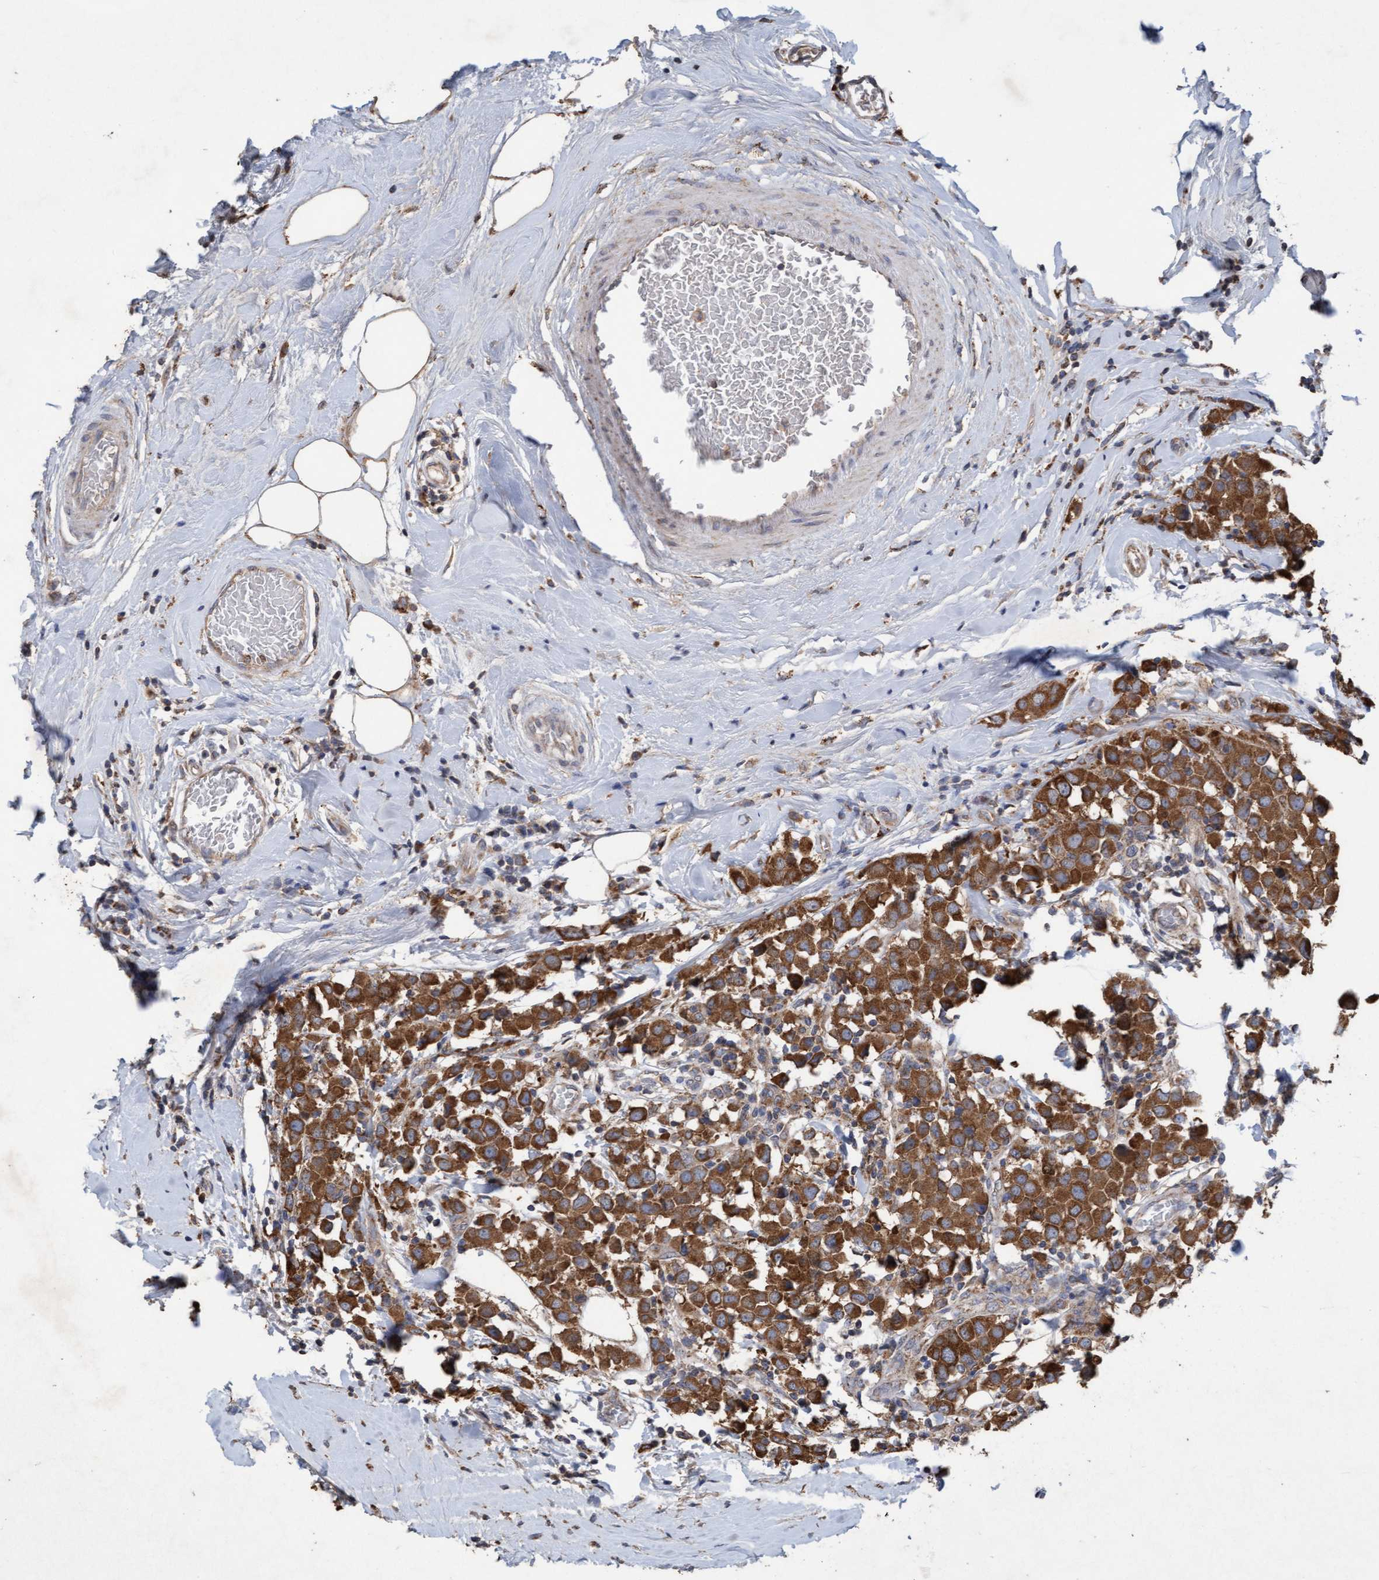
{"staining": {"intensity": "strong", "quantity": ">75%", "location": "cytoplasmic/membranous"}, "tissue": "breast cancer", "cell_type": "Tumor cells", "image_type": "cancer", "snomed": [{"axis": "morphology", "description": "Duct carcinoma"}, {"axis": "topography", "description": "Breast"}], "caption": "Strong cytoplasmic/membranous expression for a protein is seen in about >75% of tumor cells of breast cancer using immunohistochemistry.", "gene": "ATPAF2", "patient": {"sex": "female", "age": 61}}